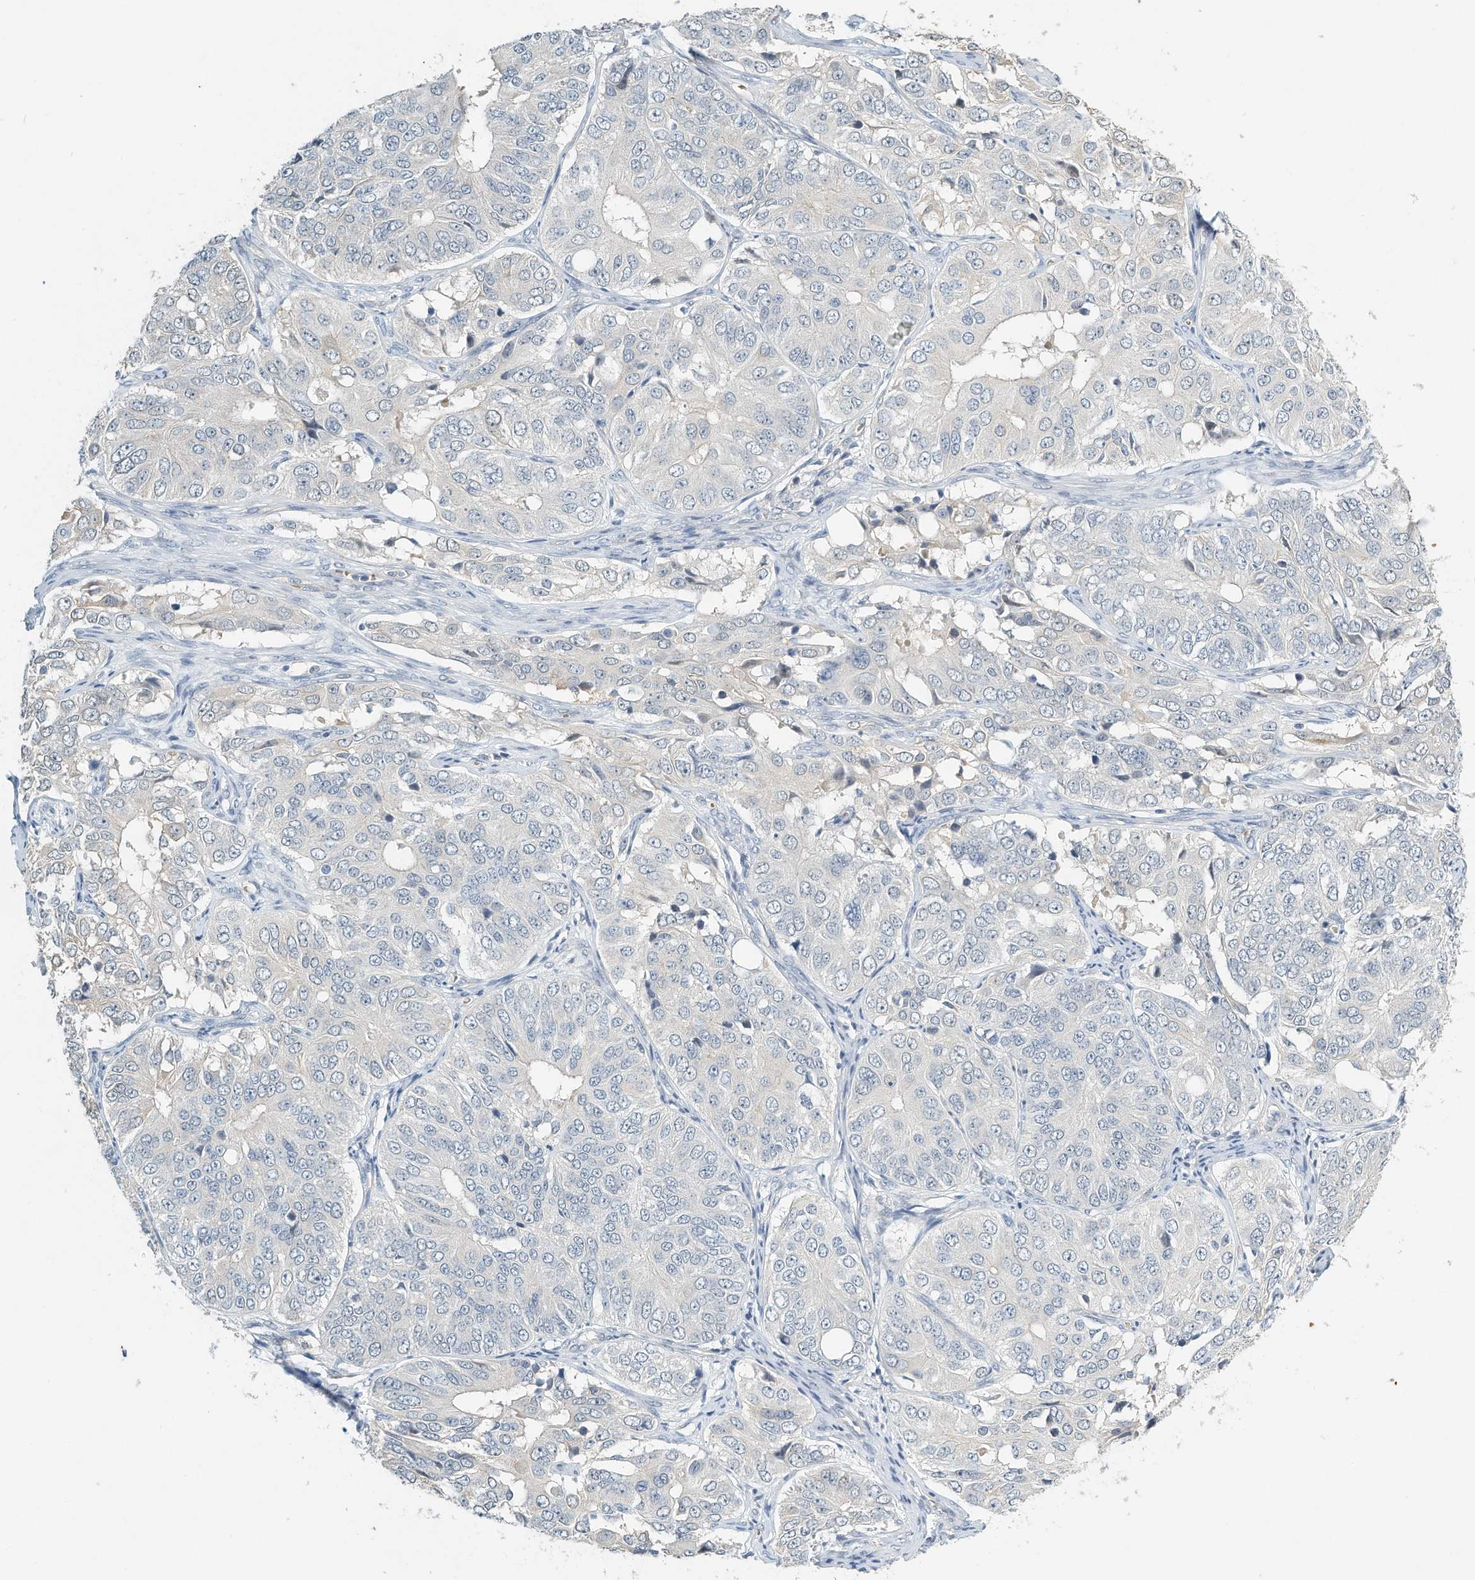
{"staining": {"intensity": "negative", "quantity": "none", "location": "none"}, "tissue": "ovarian cancer", "cell_type": "Tumor cells", "image_type": "cancer", "snomed": [{"axis": "morphology", "description": "Carcinoma, endometroid"}, {"axis": "topography", "description": "Ovary"}], "caption": "Immunohistochemistry photomicrograph of neoplastic tissue: endometroid carcinoma (ovarian) stained with DAB (3,3'-diaminobenzidine) shows no significant protein expression in tumor cells.", "gene": "RCAN3", "patient": {"sex": "female", "age": 51}}